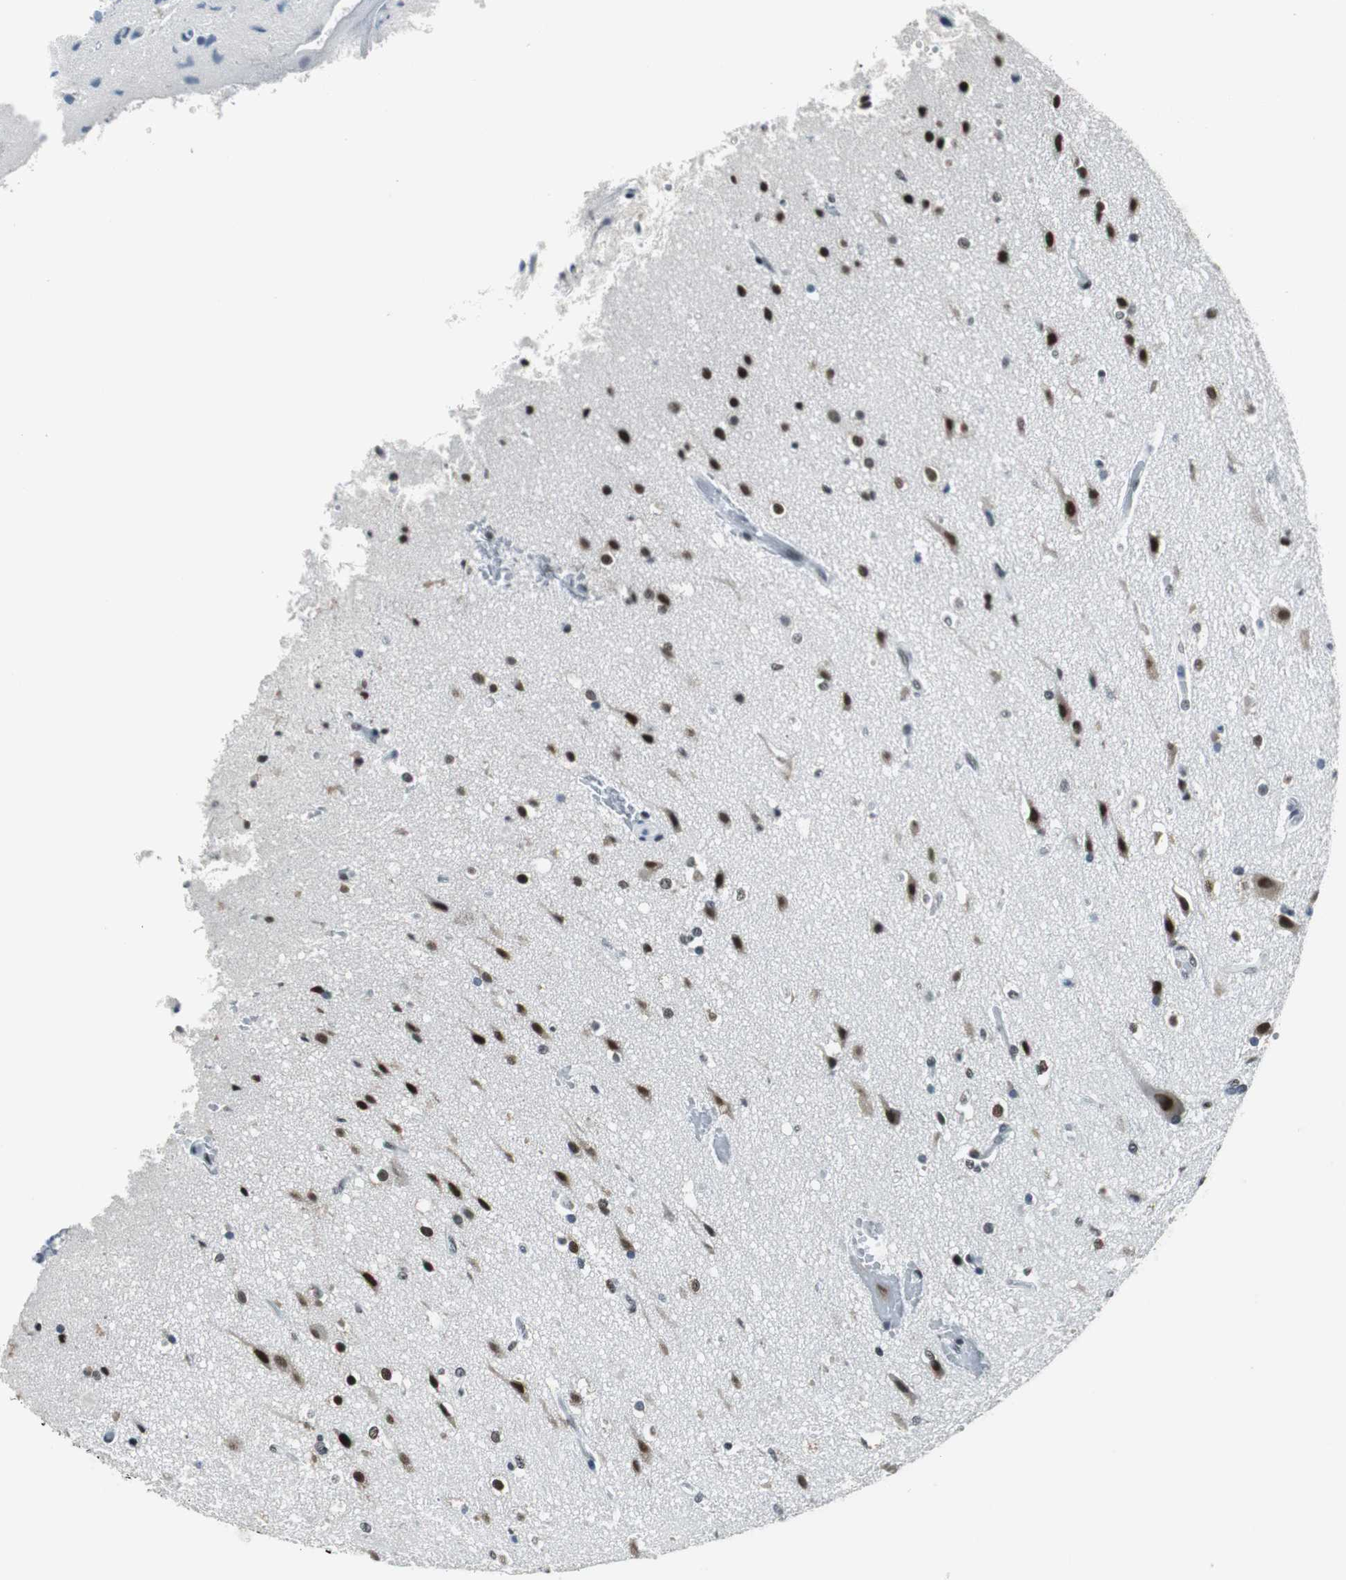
{"staining": {"intensity": "strong", "quantity": ">75%", "location": "nuclear"}, "tissue": "glioma", "cell_type": "Tumor cells", "image_type": "cancer", "snomed": [{"axis": "morphology", "description": "Normal tissue, NOS"}, {"axis": "morphology", "description": "Glioma, malignant, High grade"}, {"axis": "topography", "description": "Cerebral cortex"}], "caption": "A high-resolution image shows immunohistochemistry staining of malignant glioma (high-grade), which reveals strong nuclear staining in approximately >75% of tumor cells.", "gene": "HDAC3", "patient": {"sex": "male", "age": 77}}